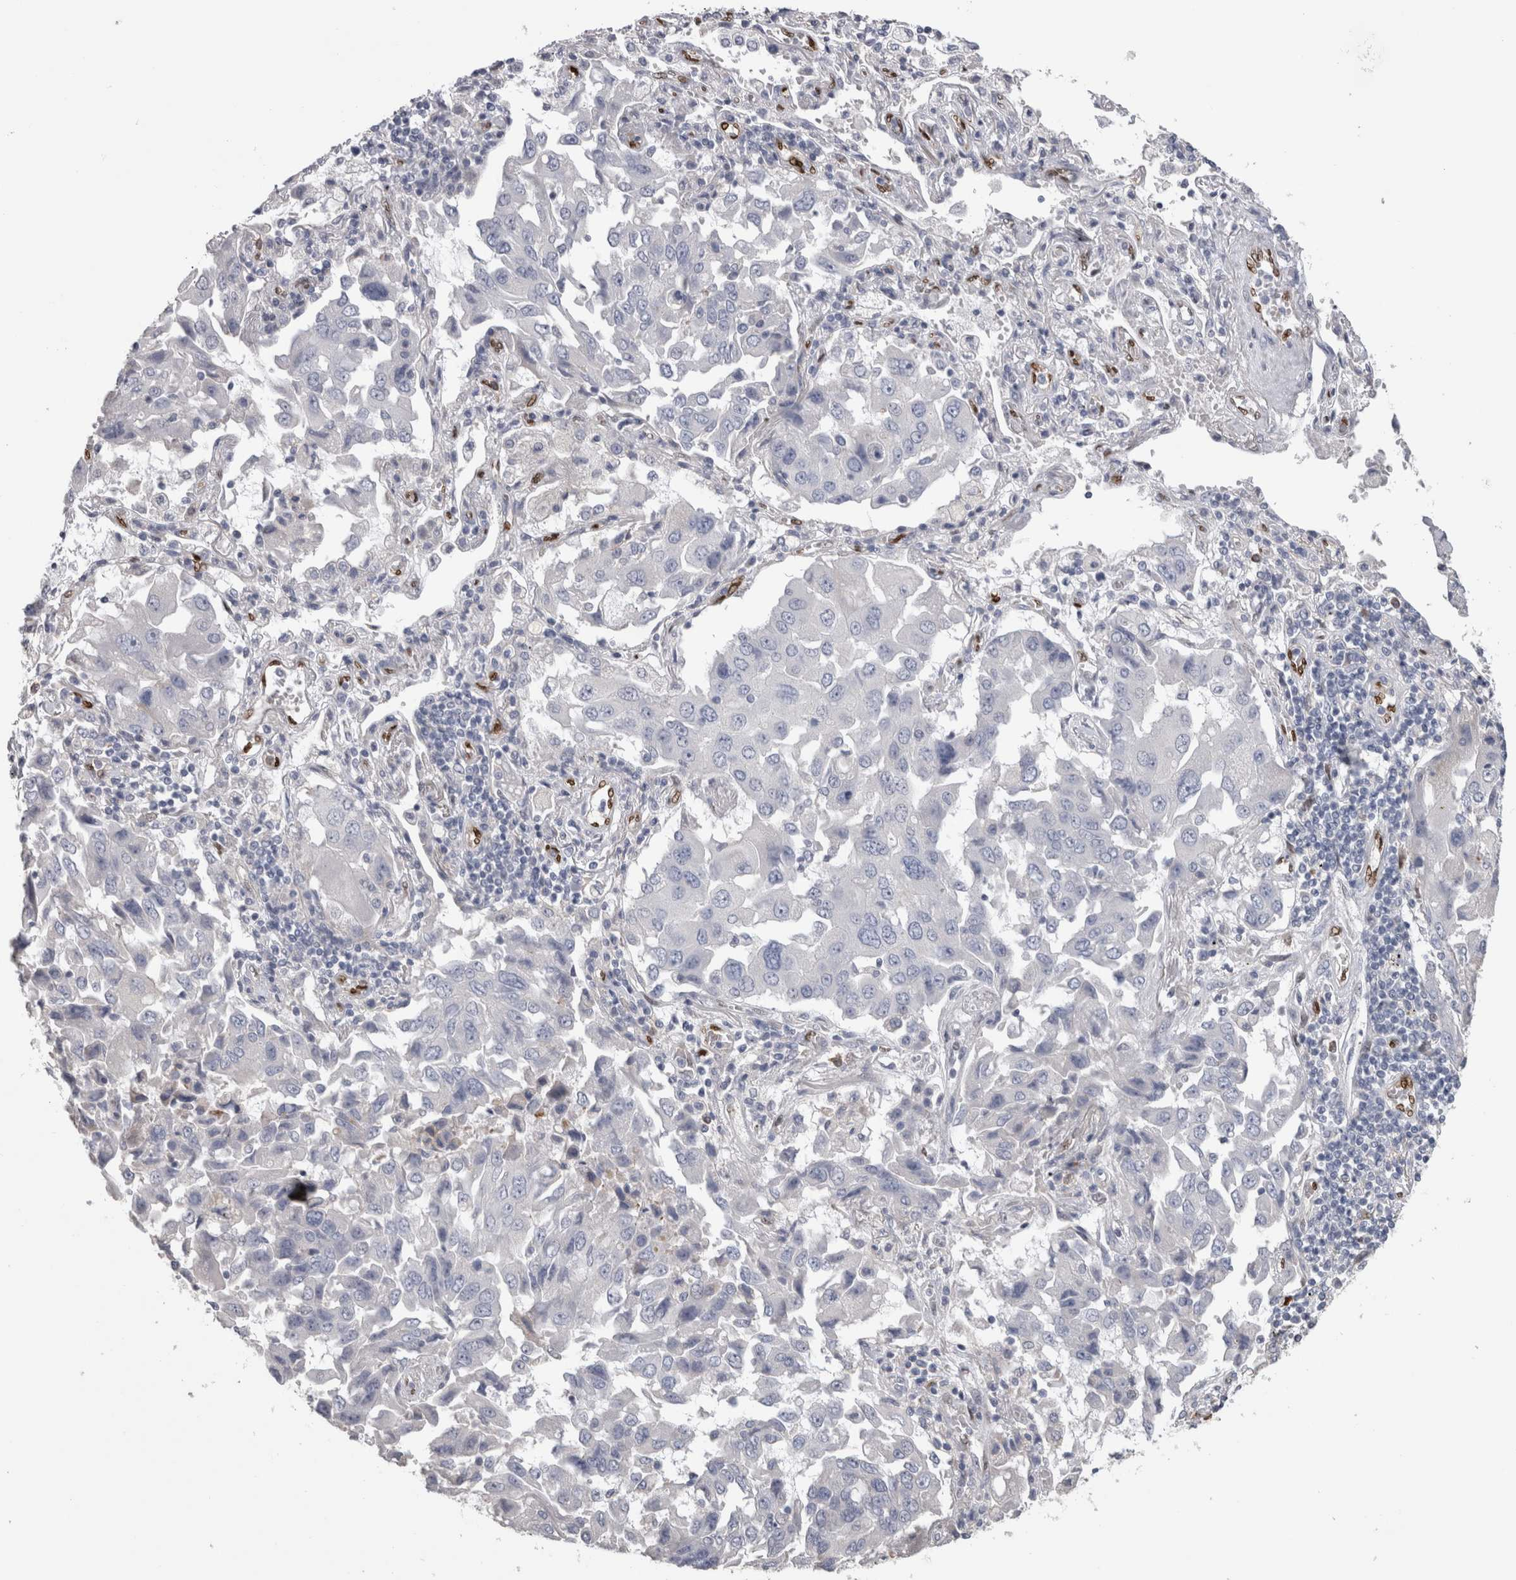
{"staining": {"intensity": "negative", "quantity": "none", "location": "none"}, "tissue": "lung cancer", "cell_type": "Tumor cells", "image_type": "cancer", "snomed": [{"axis": "morphology", "description": "Adenocarcinoma, NOS"}, {"axis": "topography", "description": "Lung"}], "caption": "Histopathology image shows no protein staining in tumor cells of adenocarcinoma (lung) tissue.", "gene": "IL33", "patient": {"sex": "female", "age": 65}}